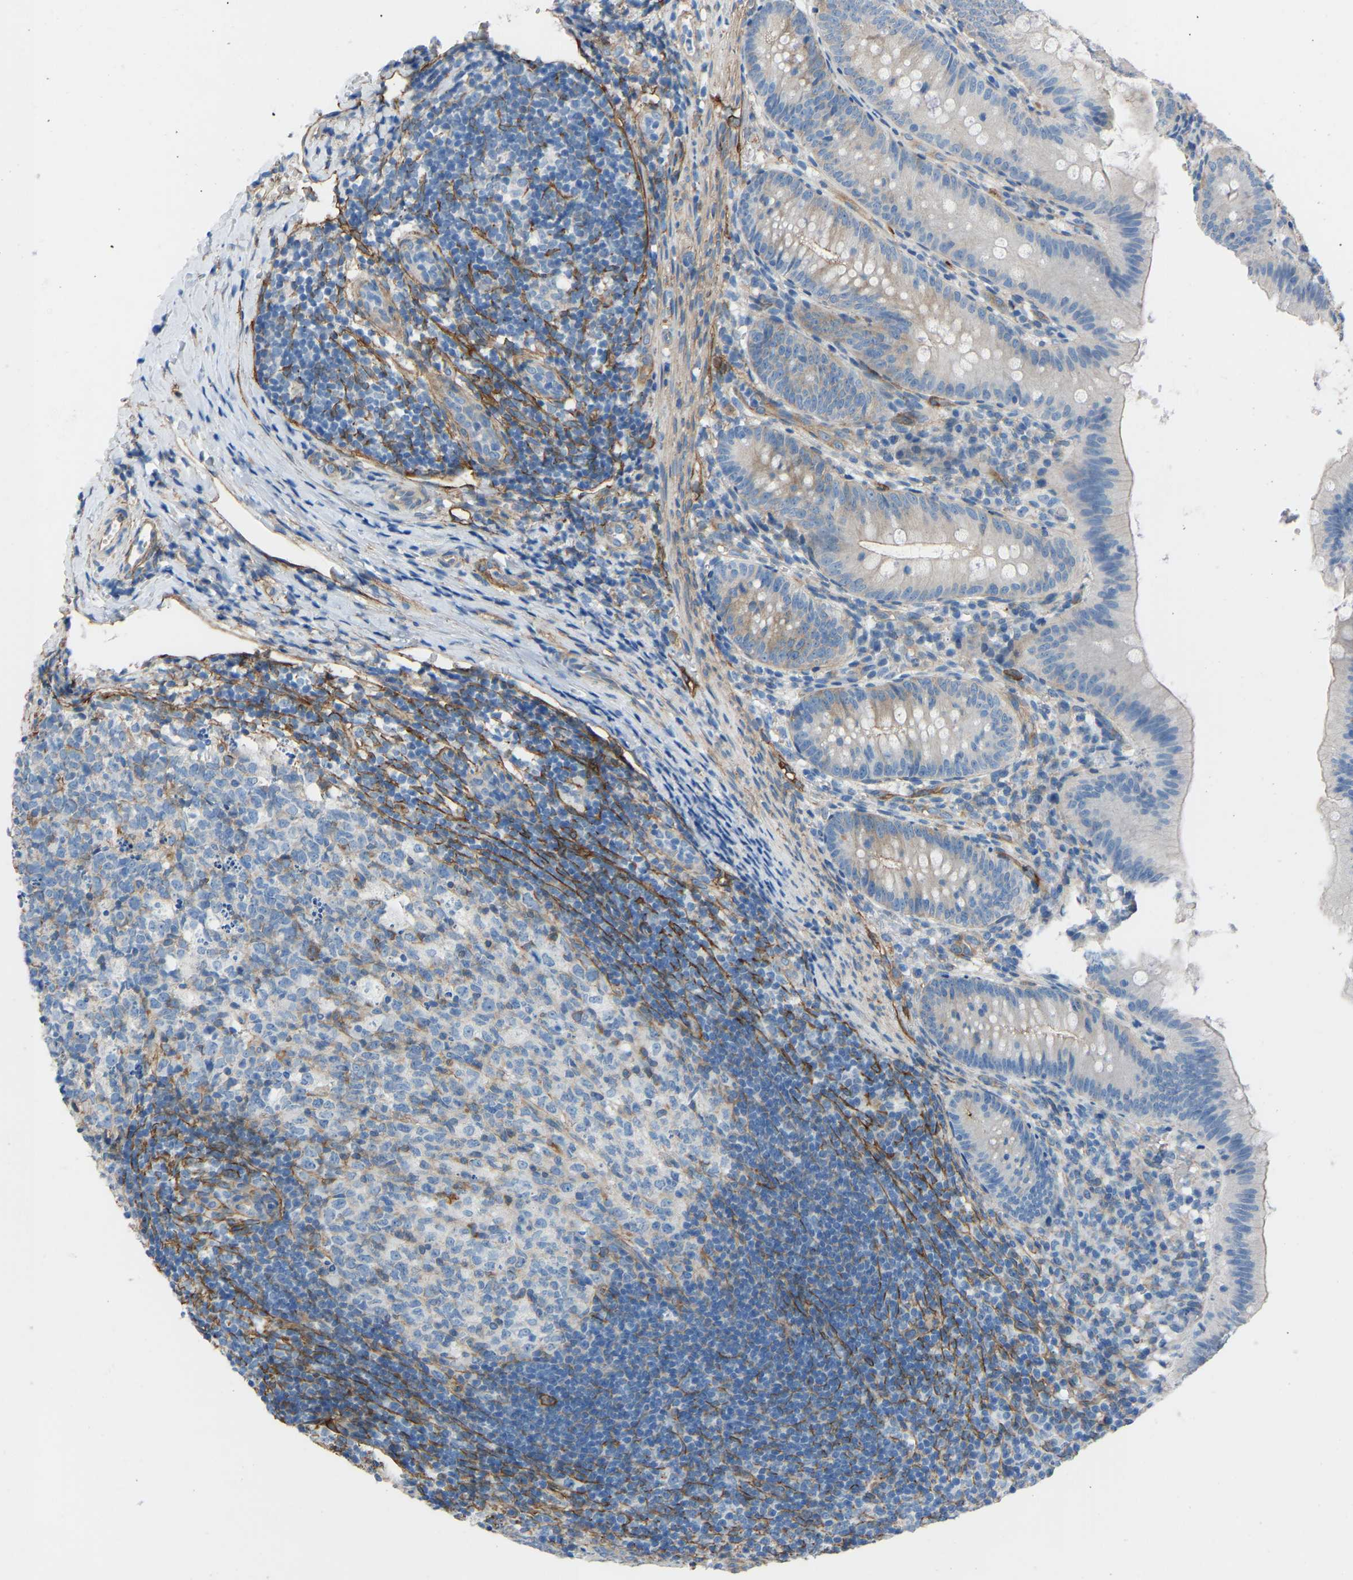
{"staining": {"intensity": "weak", "quantity": "25%-75%", "location": "cytoplasmic/membranous"}, "tissue": "appendix", "cell_type": "Glandular cells", "image_type": "normal", "snomed": [{"axis": "morphology", "description": "Normal tissue, NOS"}, {"axis": "topography", "description": "Appendix"}], "caption": "This image shows immunohistochemistry (IHC) staining of normal human appendix, with low weak cytoplasmic/membranous positivity in about 25%-75% of glandular cells.", "gene": "MYH10", "patient": {"sex": "male", "age": 1}}